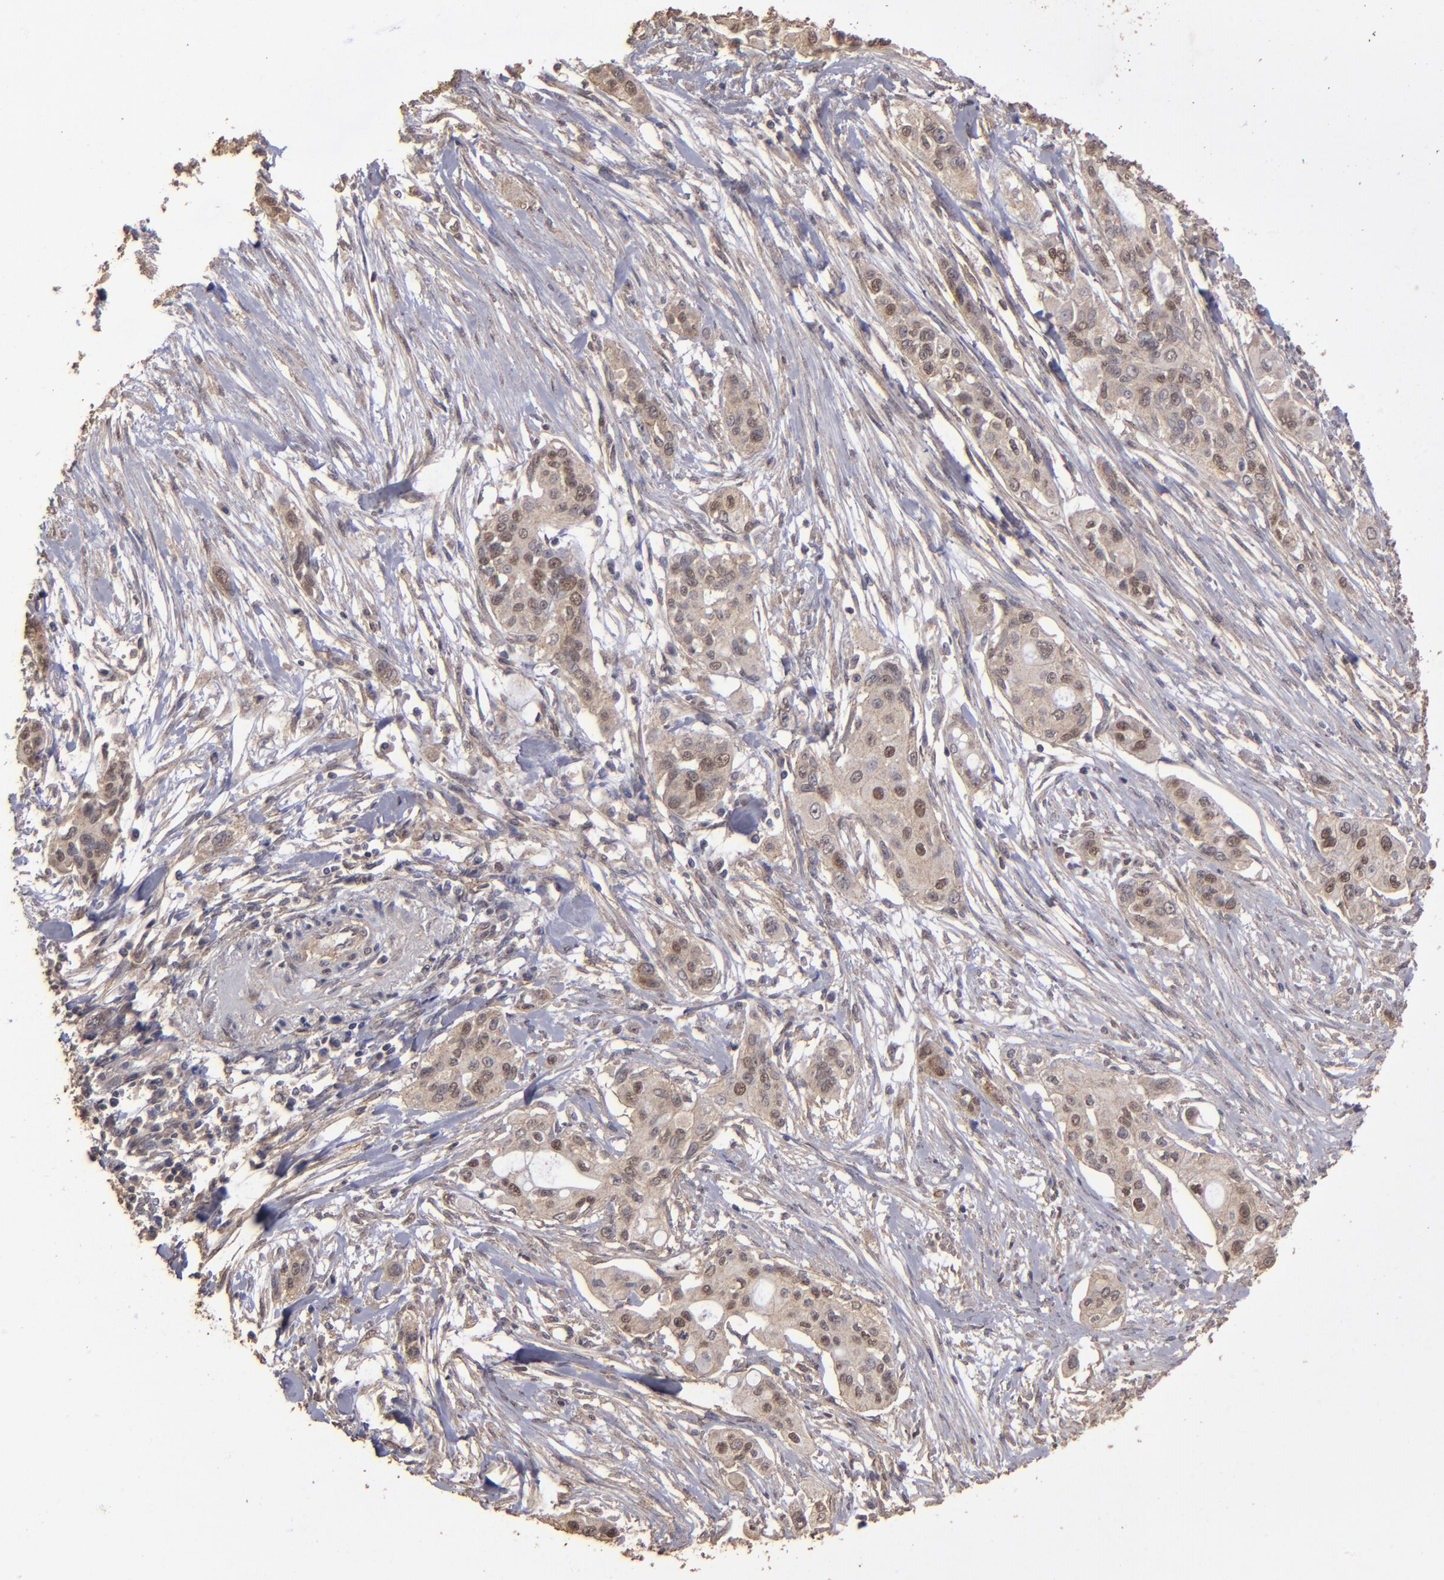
{"staining": {"intensity": "moderate", "quantity": "25%-75%", "location": "cytoplasmic/membranous,nuclear"}, "tissue": "pancreatic cancer", "cell_type": "Tumor cells", "image_type": "cancer", "snomed": [{"axis": "morphology", "description": "Adenocarcinoma, NOS"}, {"axis": "topography", "description": "Pancreas"}], "caption": "Immunohistochemistry (IHC) of pancreatic cancer (adenocarcinoma) reveals medium levels of moderate cytoplasmic/membranous and nuclear positivity in about 25%-75% of tumor cells.", "gene": "FAT1", "patient": {"sex": "female", "age": 60}}